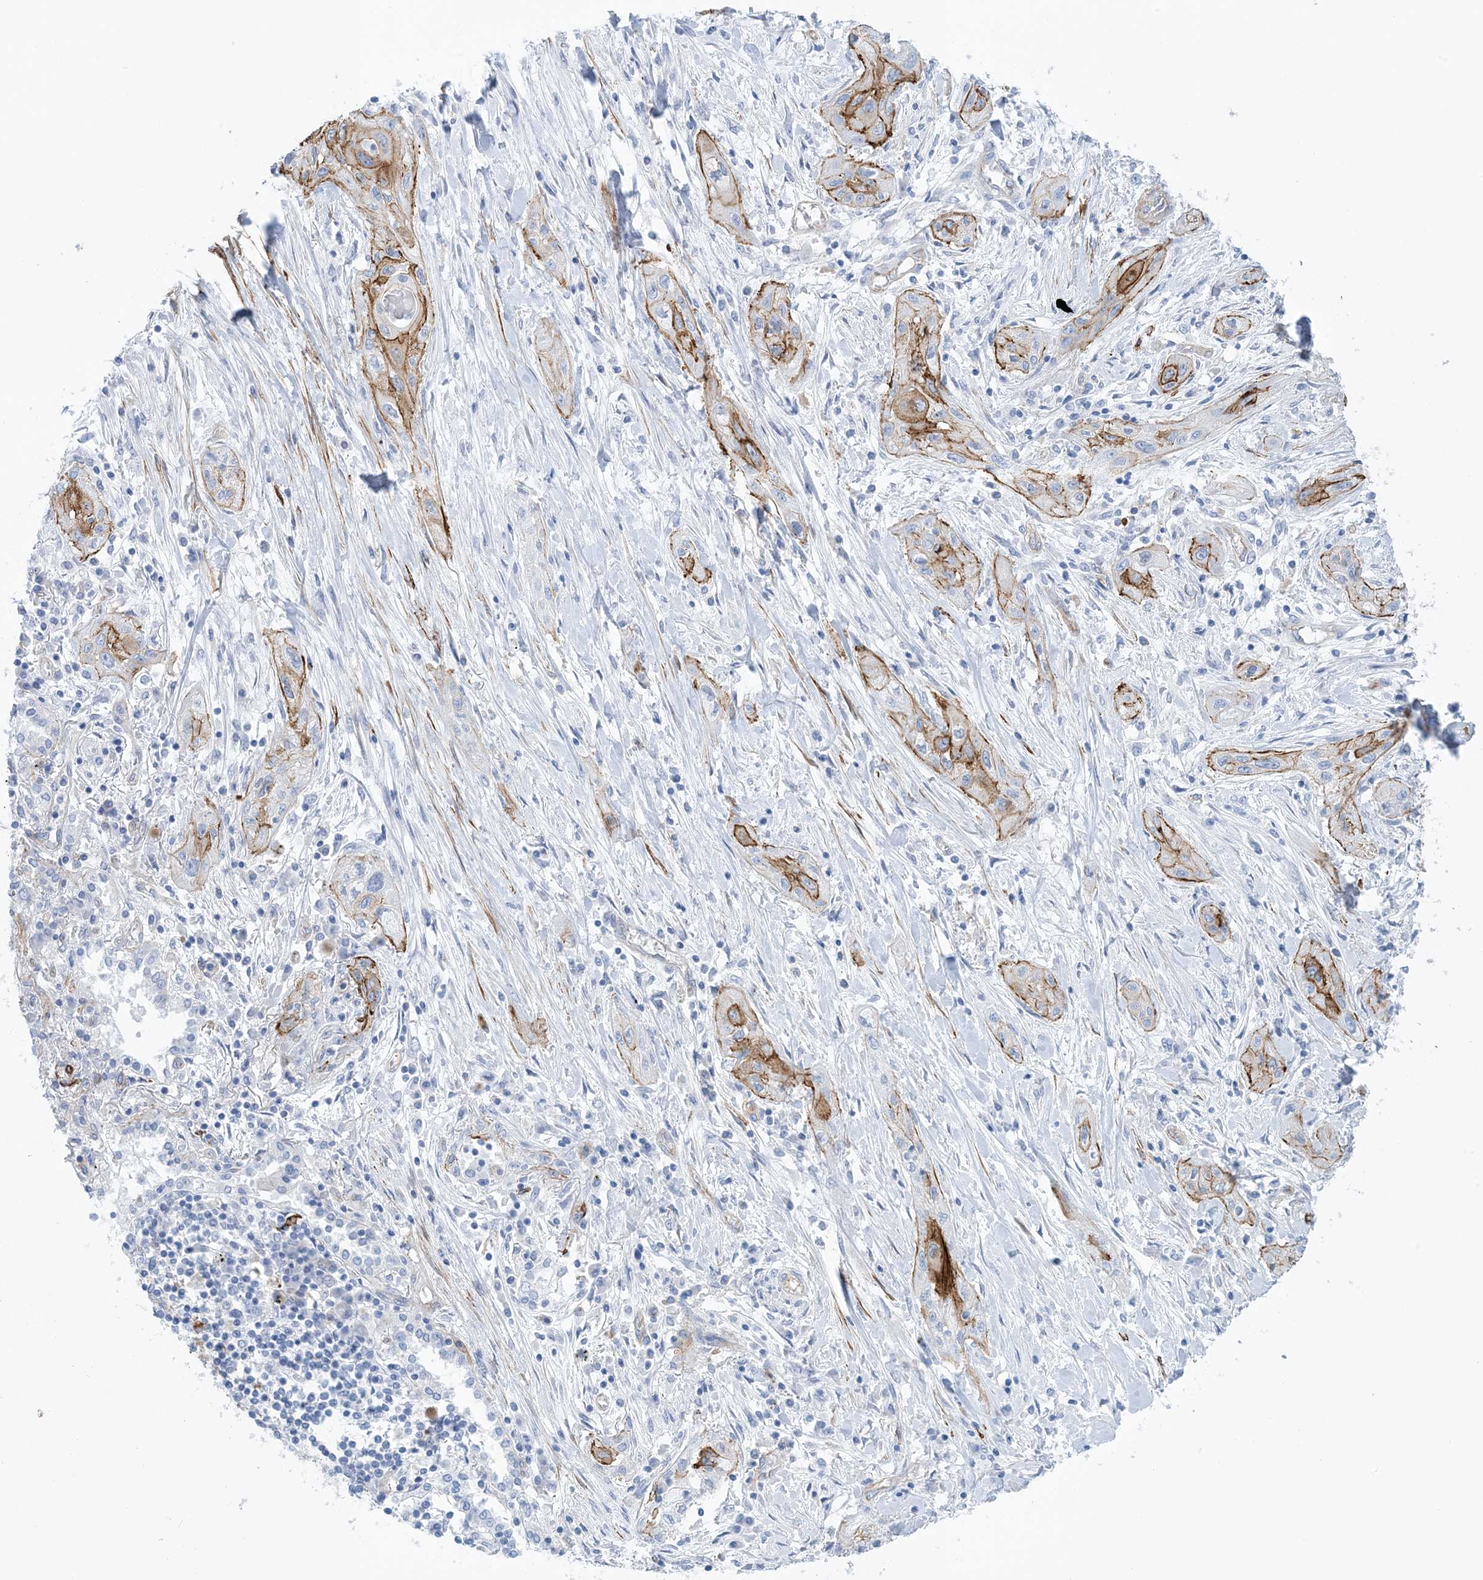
{"staining": {"intensity": "moderate", "quantity": "25%-75%", "location": "cytoplasmic/membranous"}, "tissue": "lung cancer", "cell_type": "Tumor cells", "image_type": "cancer", "snomed": [{"axis": "morphology", "description": "Squamous cell carcinoma, NOS"}, {"axis": "topography", "description": "Lung"}], "caption": "Protein staining of lung cancer (squamous cell carcinoma) tissue reveals moderate cytoplasmic/membranous positivity in approximately 25%-75% of tumor cells.", "gene": "SHANK1", "patient": {"sex": "female", "age": 47}}